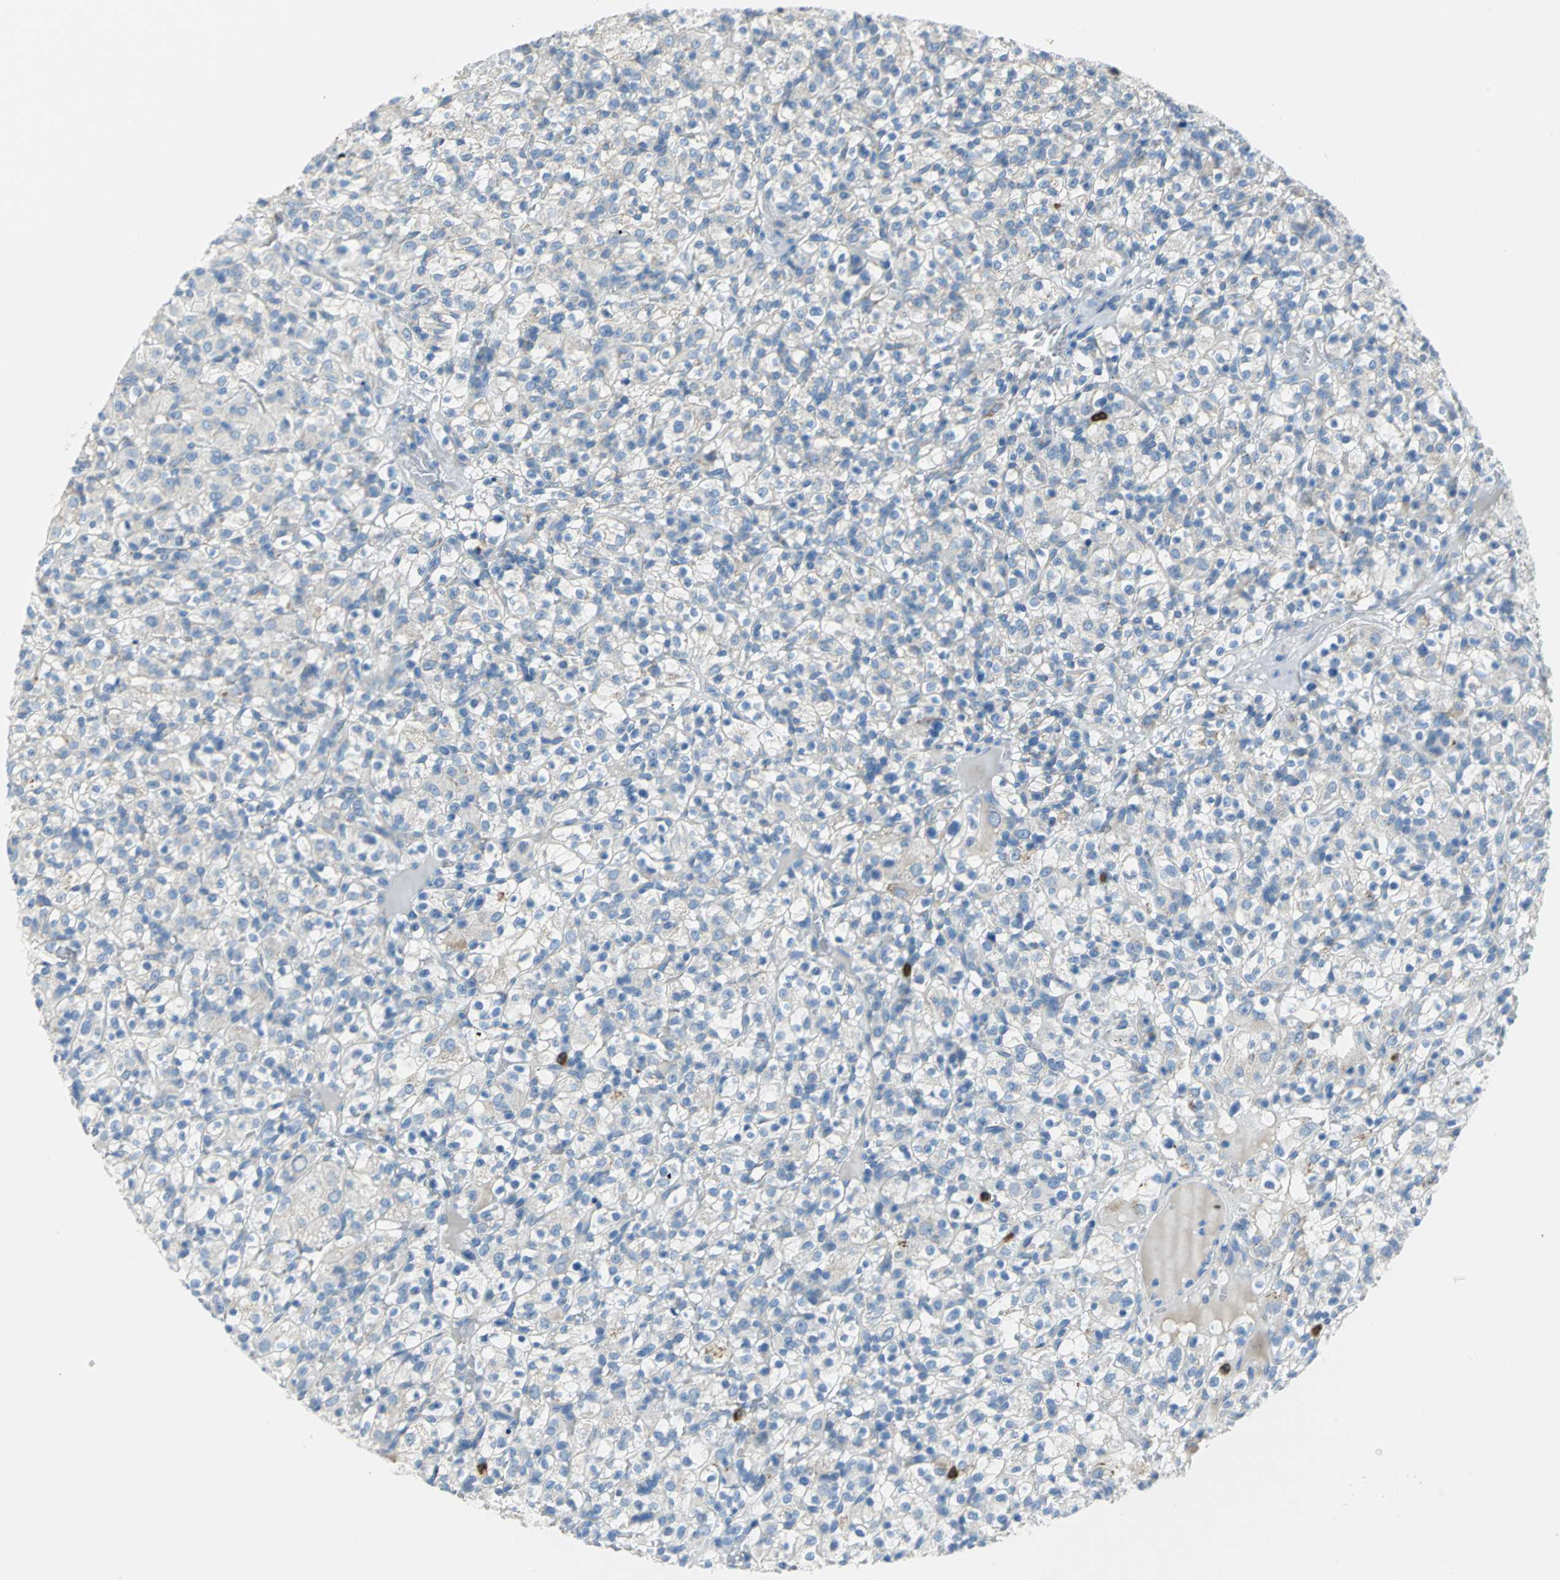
{"staining": {"intensity": "negative", "quantity": "none", "location": "none"}, "tissue": "renal cancer", "cell_type": "Tumor cells", "image_type": "cancer", "snomed": [{"axis": "morphology", "description": "Normal tissue, NOS"}, {"axis": "morphology", "description": "Adenocarcinoma, NOS"}, {"axis": "topography", "description": "Kidney"}], "caption": "There is no significant staining in tumor cells of adenocarcinoma (renal). (Brightfield microscopy of DAB (3,3'-diaminobenzidine) IHC at high magnification).", "gene": "ALOX15", "patient": {"sex": "female", "age": 72}}